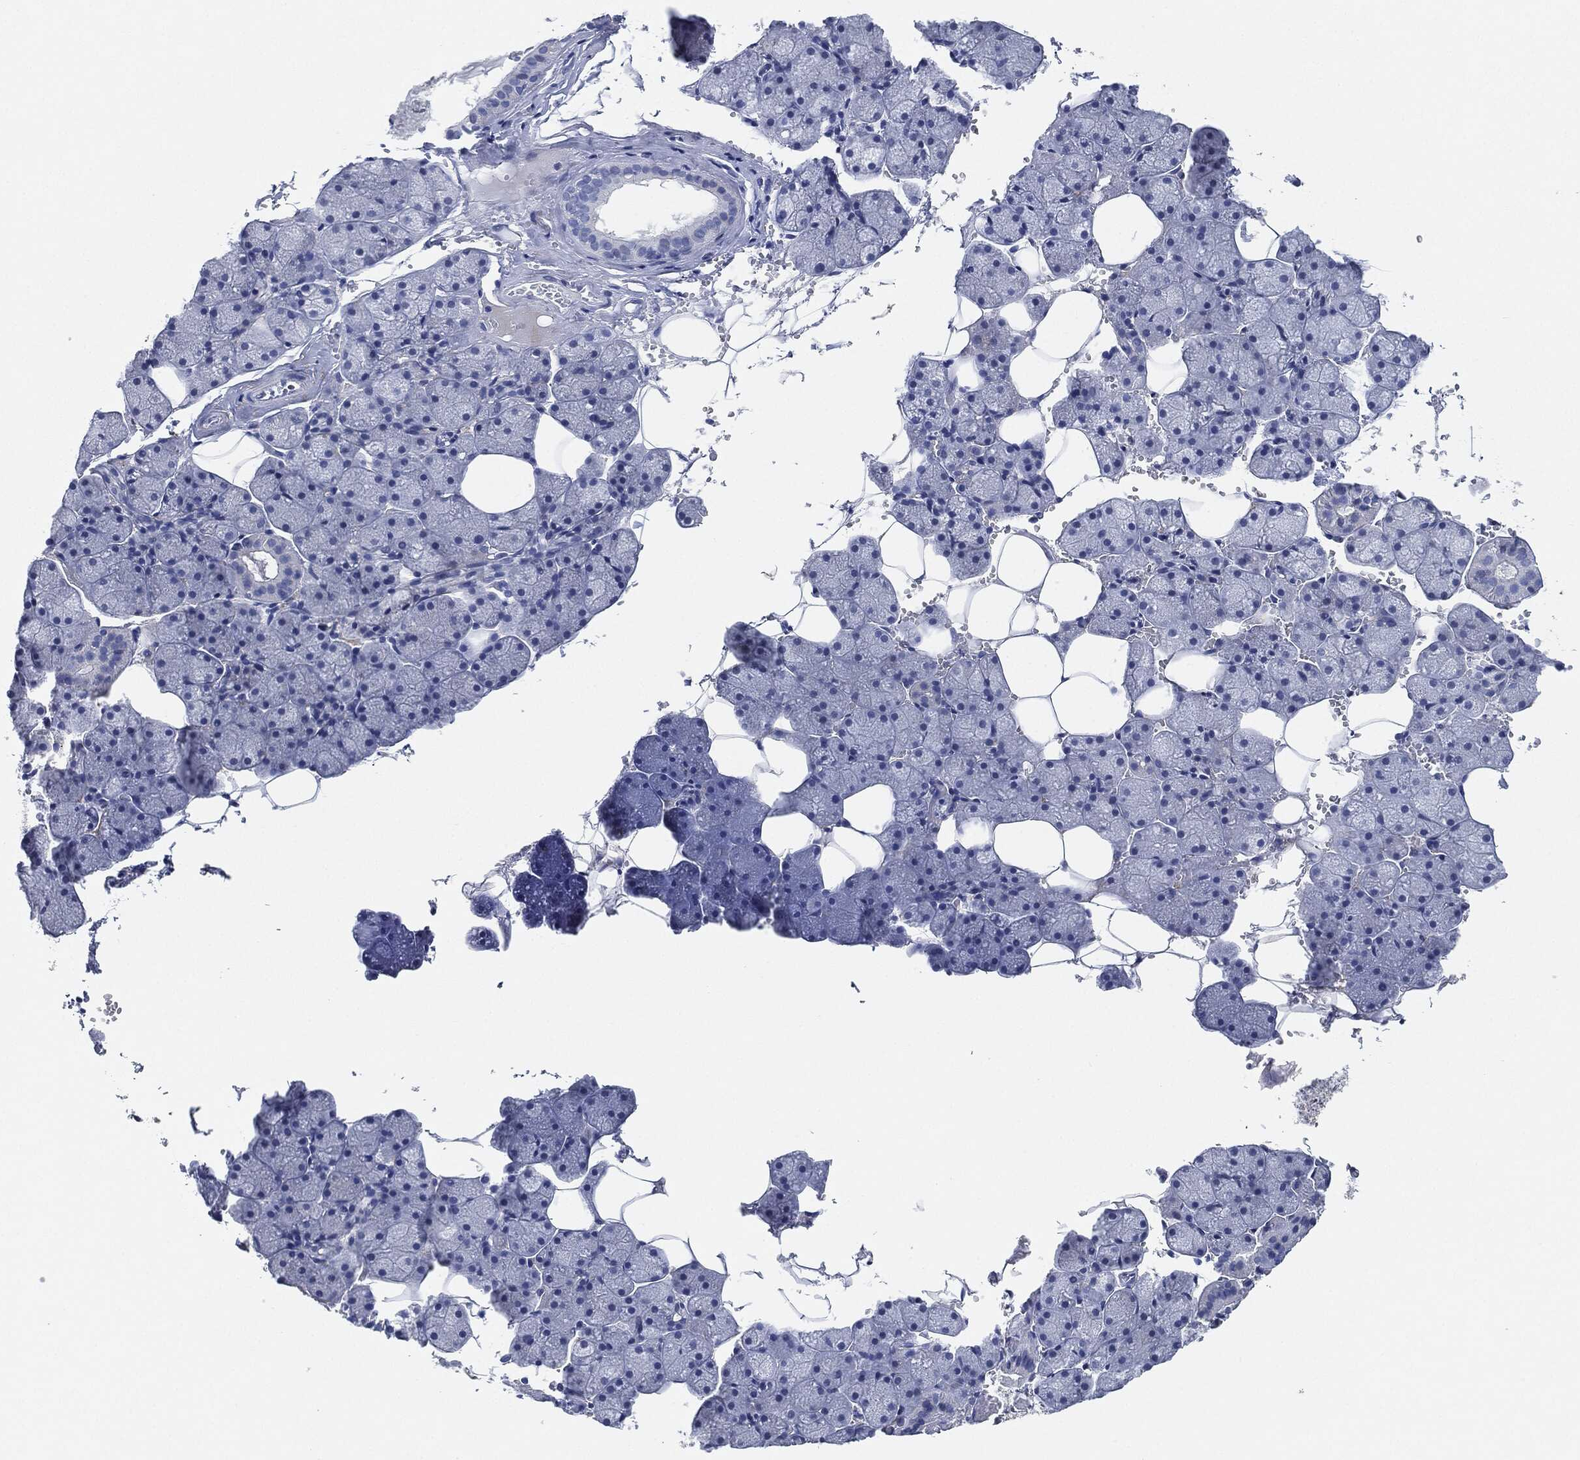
{"staining": {"intensity": "negative", "quantity": "none", "location": "none"}, "tissue": "salivary gland", "cell_type": "Glandular cells", "image_type": "normal", "snomed": [{"axis": "morphology", "description": "Normal tissue, NOS"}, {"axis": "topography", "description": "Salivary gland"}], "caption": "DAB (3,3'-diaminobenzidine) immunohistochemical staining of unremarkable salivary gland reveals no significant staining in glandular cells. Brightfield microscopy of immunohistochemistry stained with DAB (brown) and hematoxylin (blue), captured at high magnification.", "gene": "NTRK1", "patient": {"sex": "male", "age": 38}}